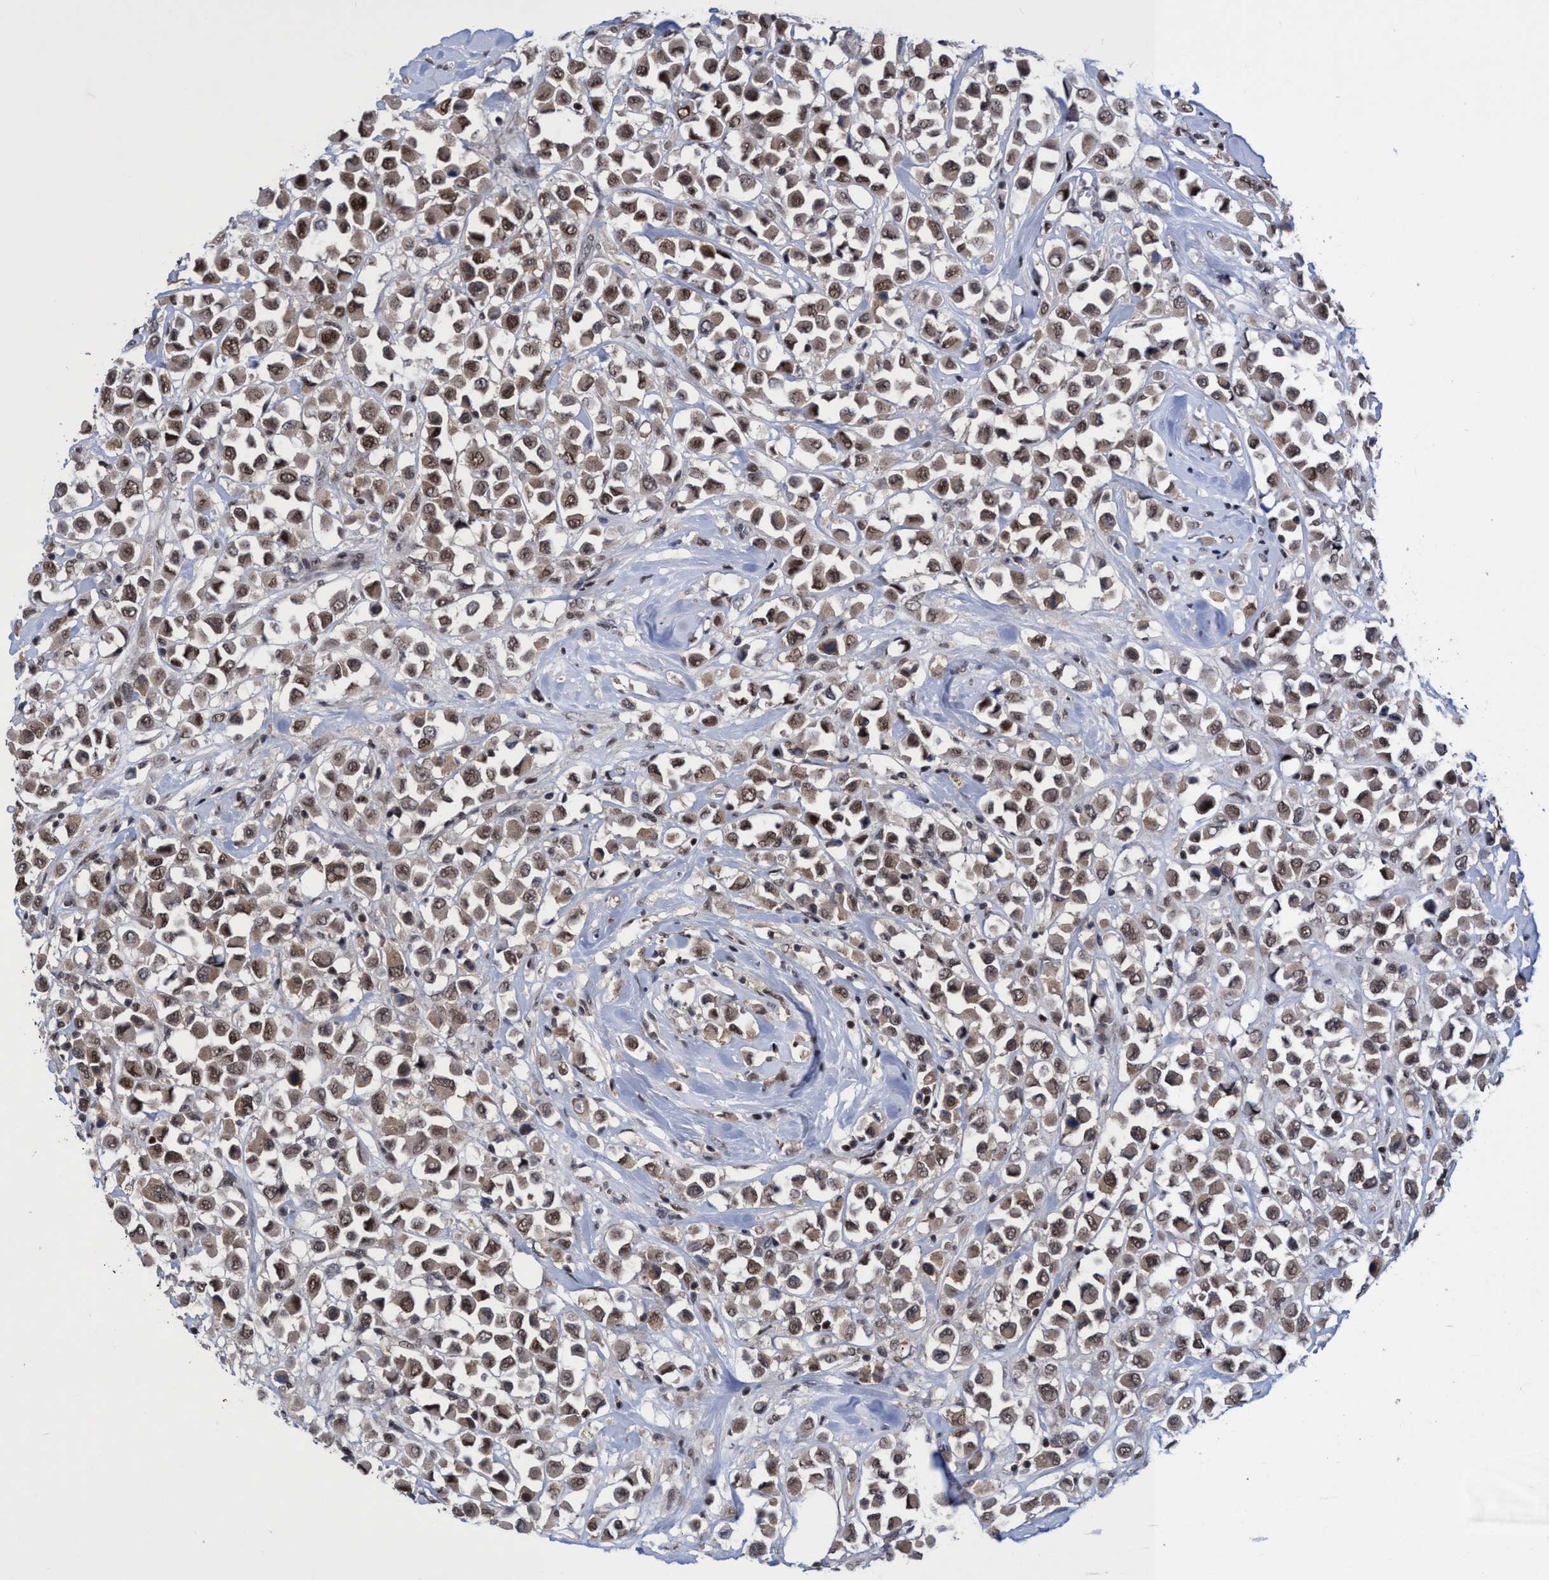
{"staining": {"intensity": "moderate", "quantity": ">75%", "location": "nuclear"}, "tissue": "breast cancer", "cell_type": "Tumor cells", "image_type": "cancer", "snomed": [{"axis": "morphology", "description": "Duct carcinoma"}, {"axis": "topography", "description": "Breast"}], "caption": "Immunohistochemistry (IHC) histopathology image of neoplastic tissue: breast cancer stained using IHC reveals medium levels of moderate protein expression localized specifically in the nuclear of tumor cells, appearing as a nuclear brown color.", "gene": "C9orf78", "patient": {"sex": "female", "age": 61}}